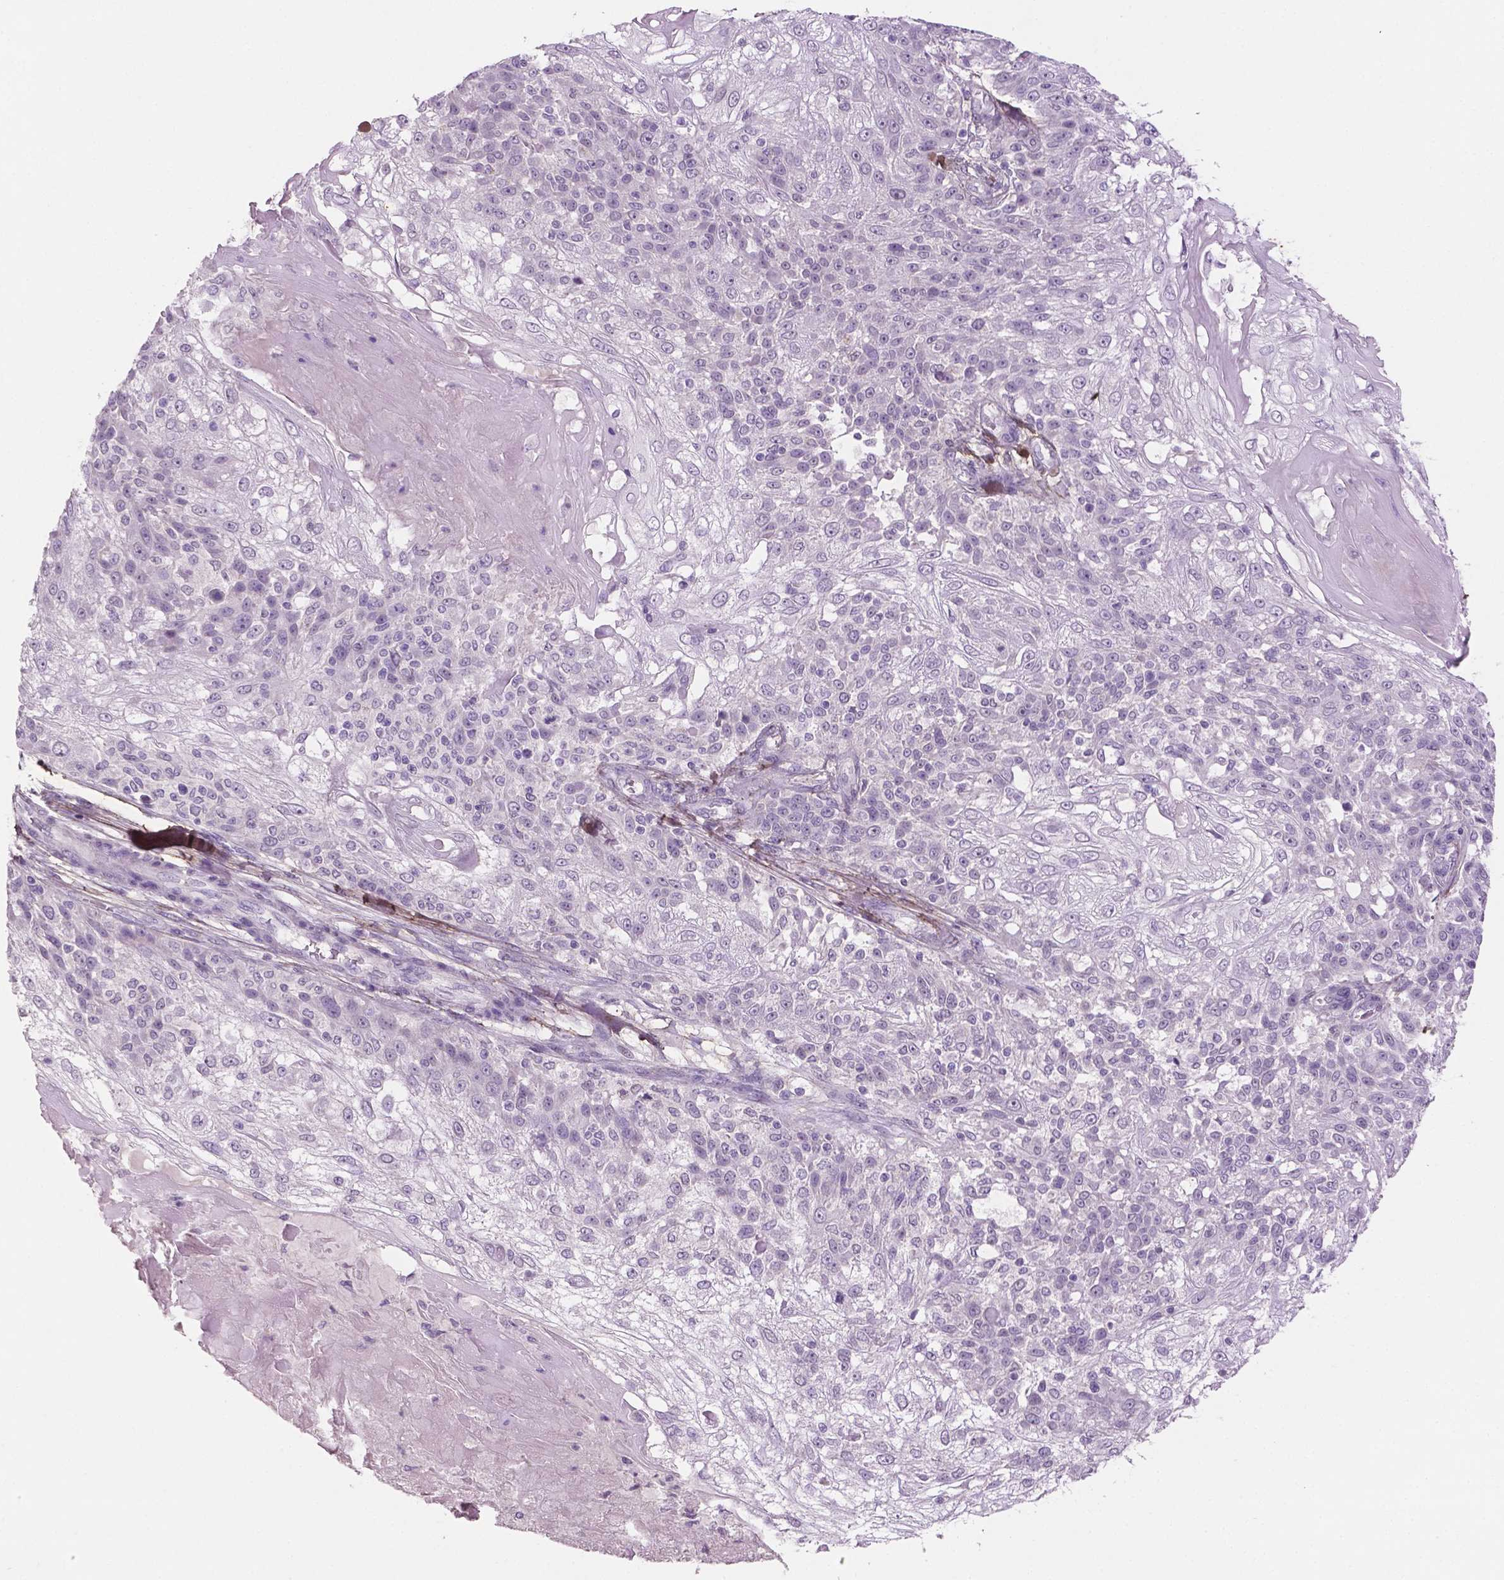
{"staining": {"intensity": "negative", "quantity": "none", "location": "none"}, "tissue": "skin cancer", "cell_type": "Tumor cells", "image_type": "cancer", "snomed": [{"axis": "morphology", "description": "Normal tissue, NOS"}, {"axis": "morphology", "description": "Squamous cell carcinoma, NOS"}, {"axis": "topography", "description": "Skin"}], "caption": "Tumor cells show no significant protein positivity in squamous cell carcinoma (skin).", "gene": "DLG2", "patient": {"sex": "female", "age": 83}}